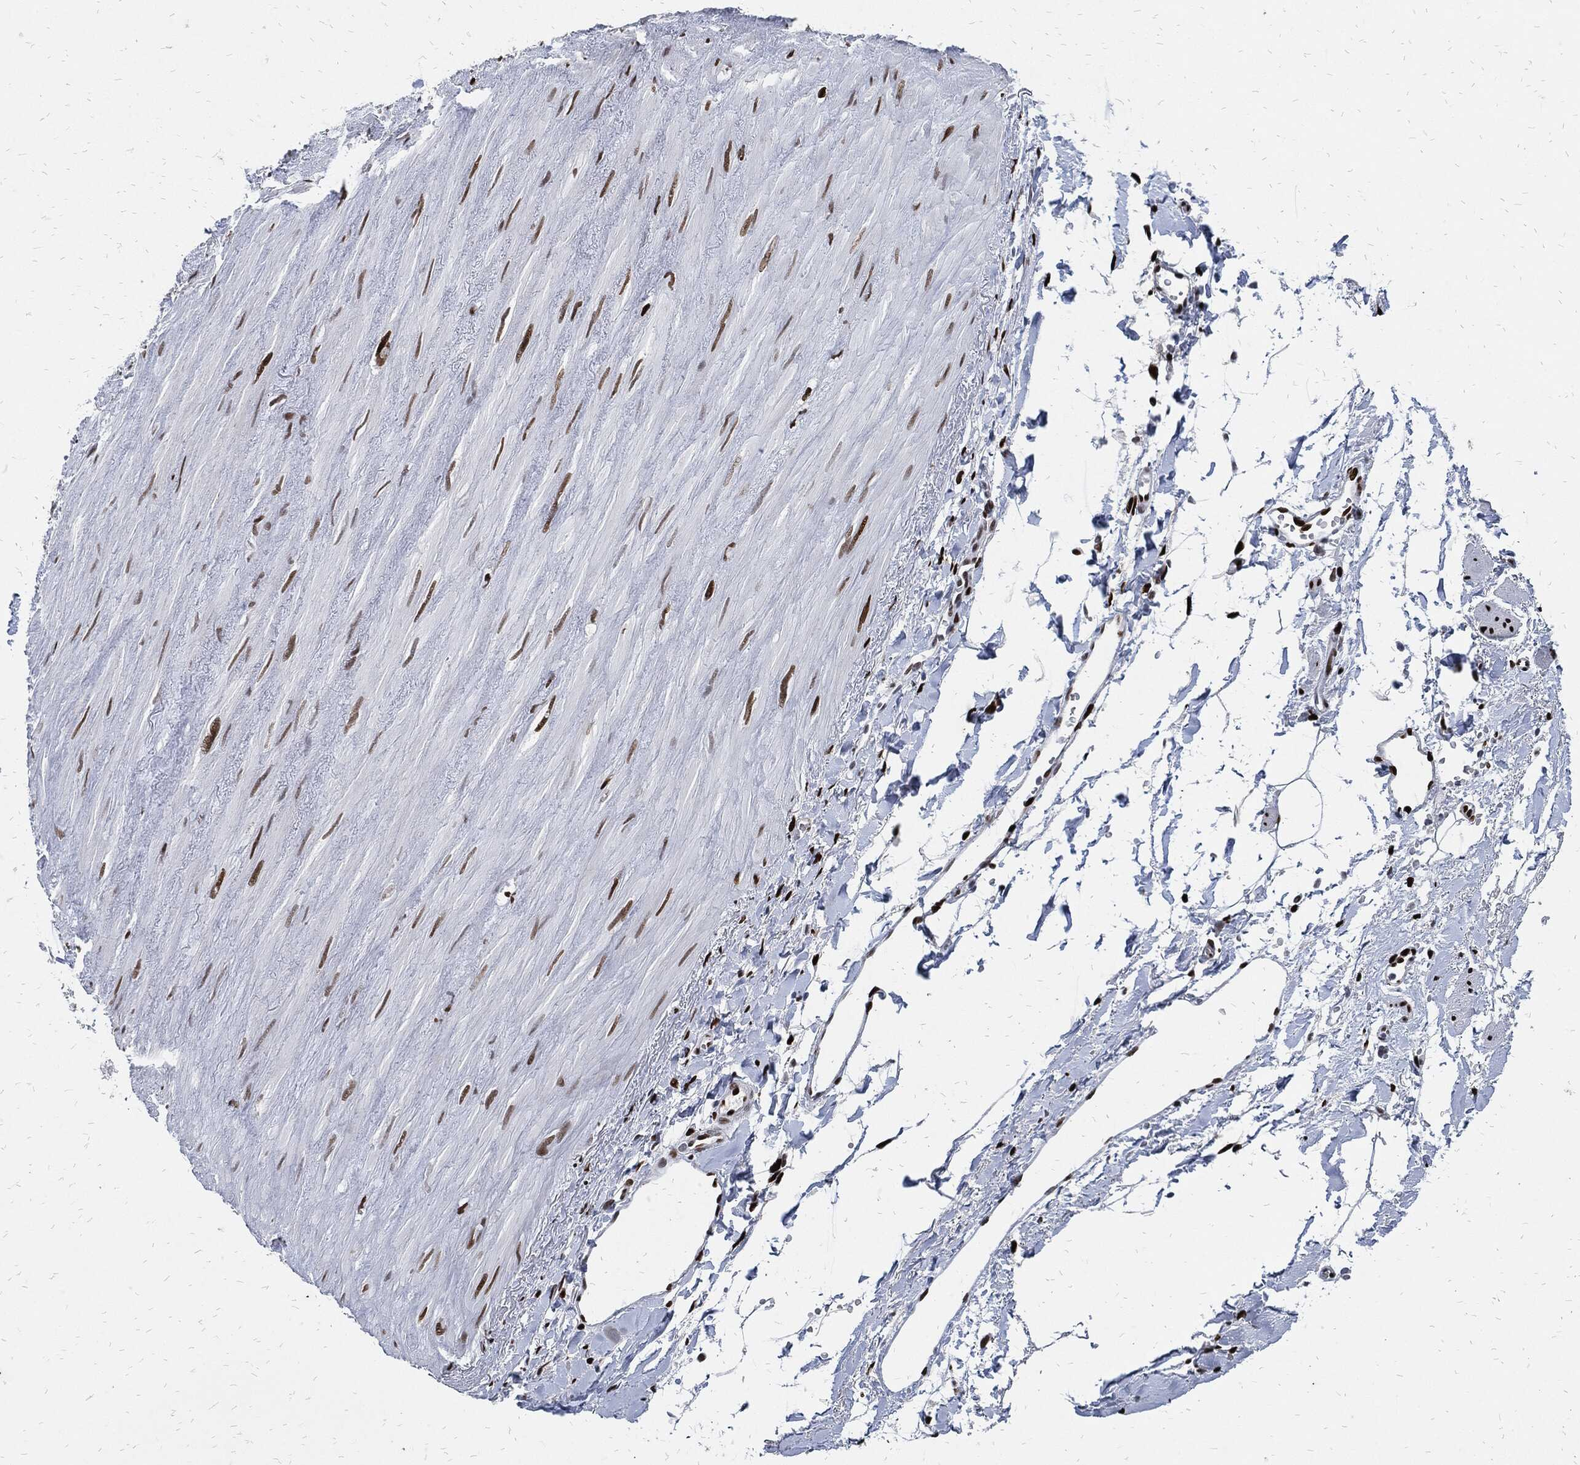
{"staining": {"intensity": "negative", "quantity": "none", "location": "none"}, "tissue": "soft tissue", "cell_type": "Fibroblasts", "image_type": "normal", "snomed": [{"axis": "morphology", "description": "Normal tissue, NOS"}, {"axis": "morphology", "description": "Adenocarcinoma, NOS"}, {"axis": "topography", "description": "Pancreas"}, {"axis": "topography", "description": "Peripheral nerve tissue"}], "caption": "The photomicrograph demonstrates no significant staining in fibroblasts of soft tissue. The staining is performed using DAB (3,3'-diaminobenzidine) brown chromogen with nuclei counter-stained in using hematoxylin.", "gene": "JUN", "patient": {"sex": "male", "age": 61}}